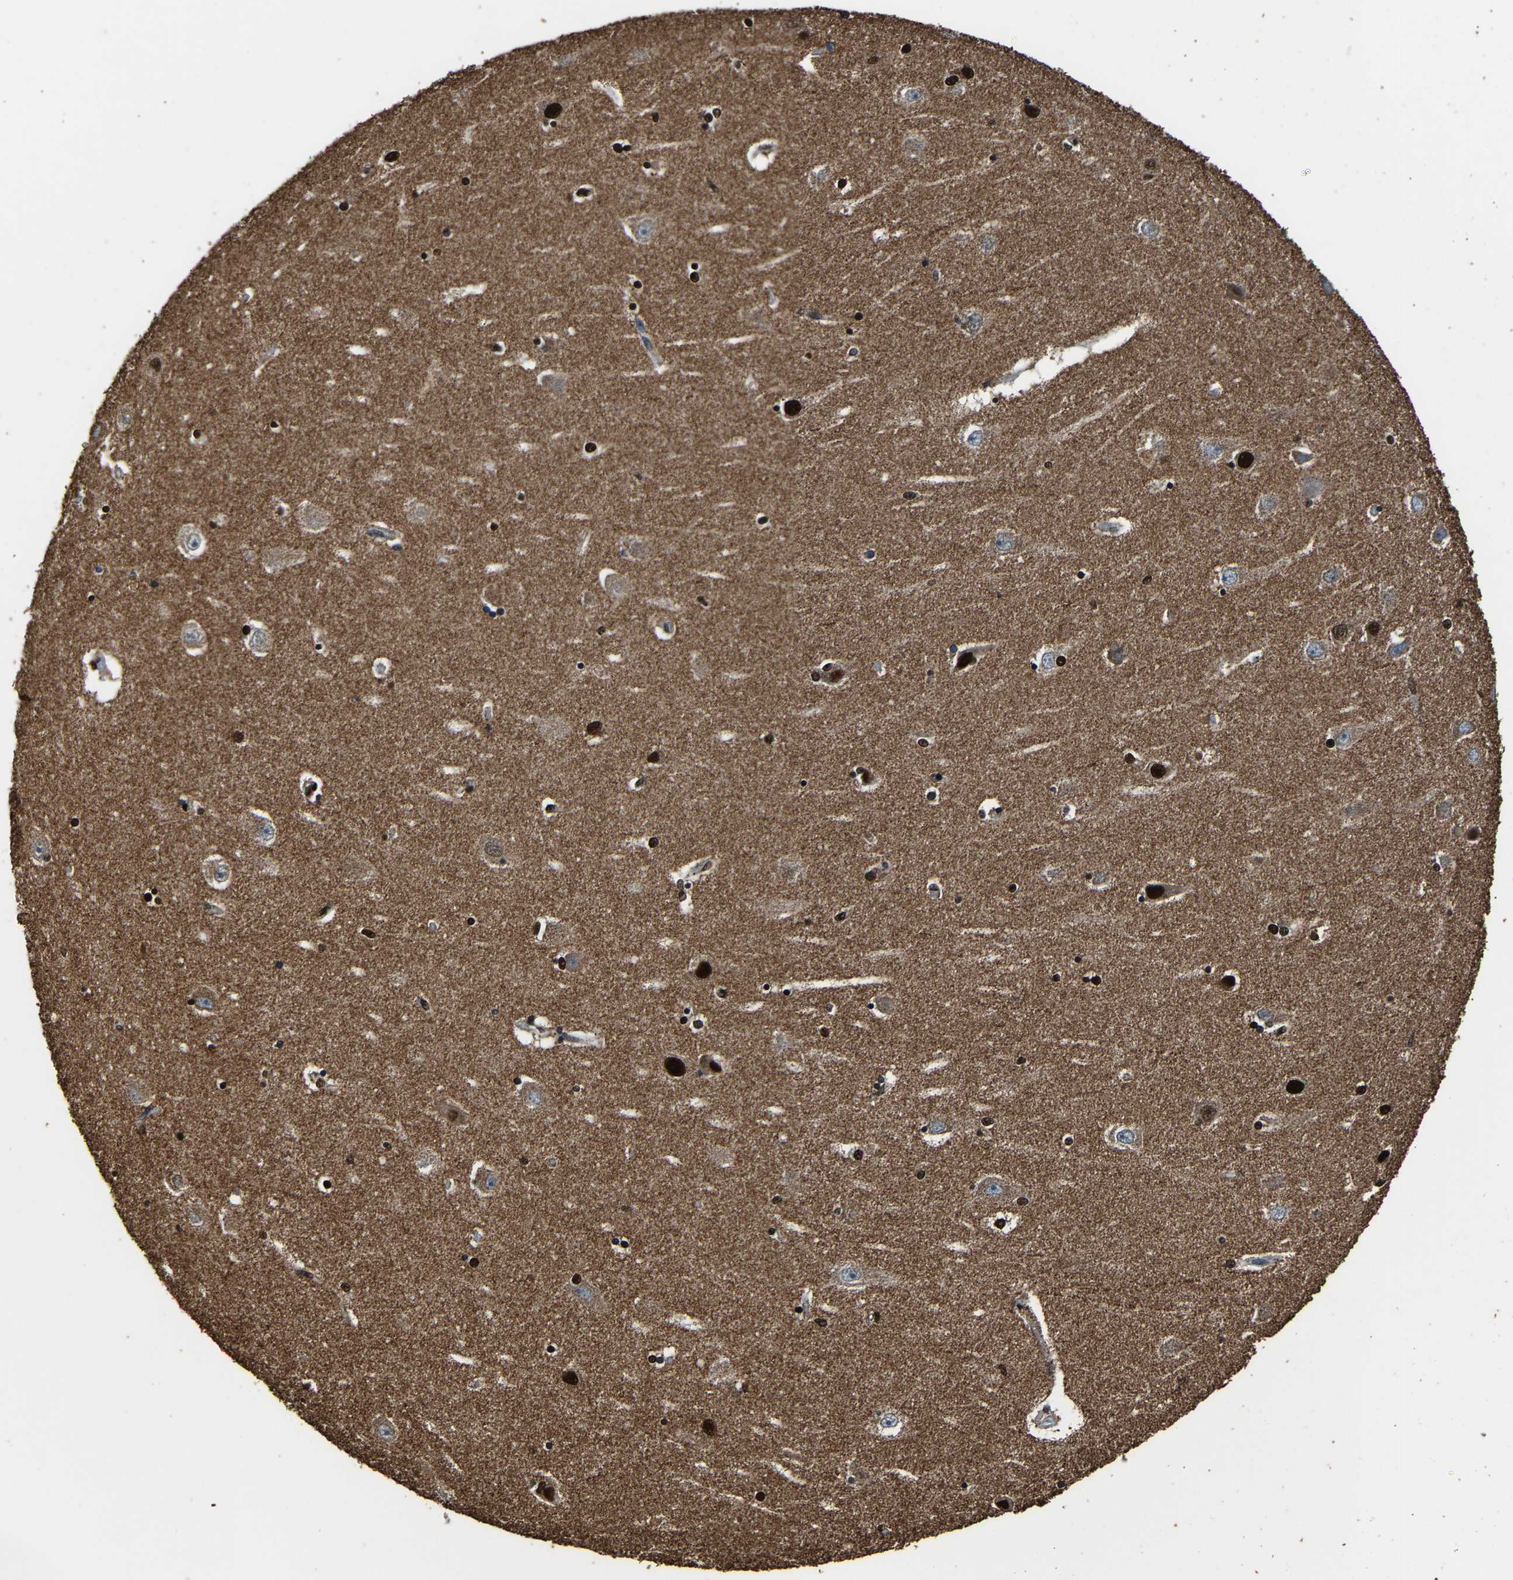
{"staining": {"intensity": "strong", "quantity": "25%-75%", "location": "nuclear"}, "tissue": "hippocampus", "cell_type": "Glial cells", "image_type": "normal", "snomed": [{"axis": "morphology", "description": "Normal tissue, NOS"}, {"axis": "topography", "description": "Hippocampus"}], "caption": "Protein expression analysis of benign human hippocampus reveals strong nuclear positivity in about 25%-75% of glial cells. The staining was performed using DAB to visualize the protein expression in brown, while the nuclei were stained in blue with hematoxylin (Magnification: 20x).", "gene": "SAFB", "patient": {"sex": "female", "age": 54}}